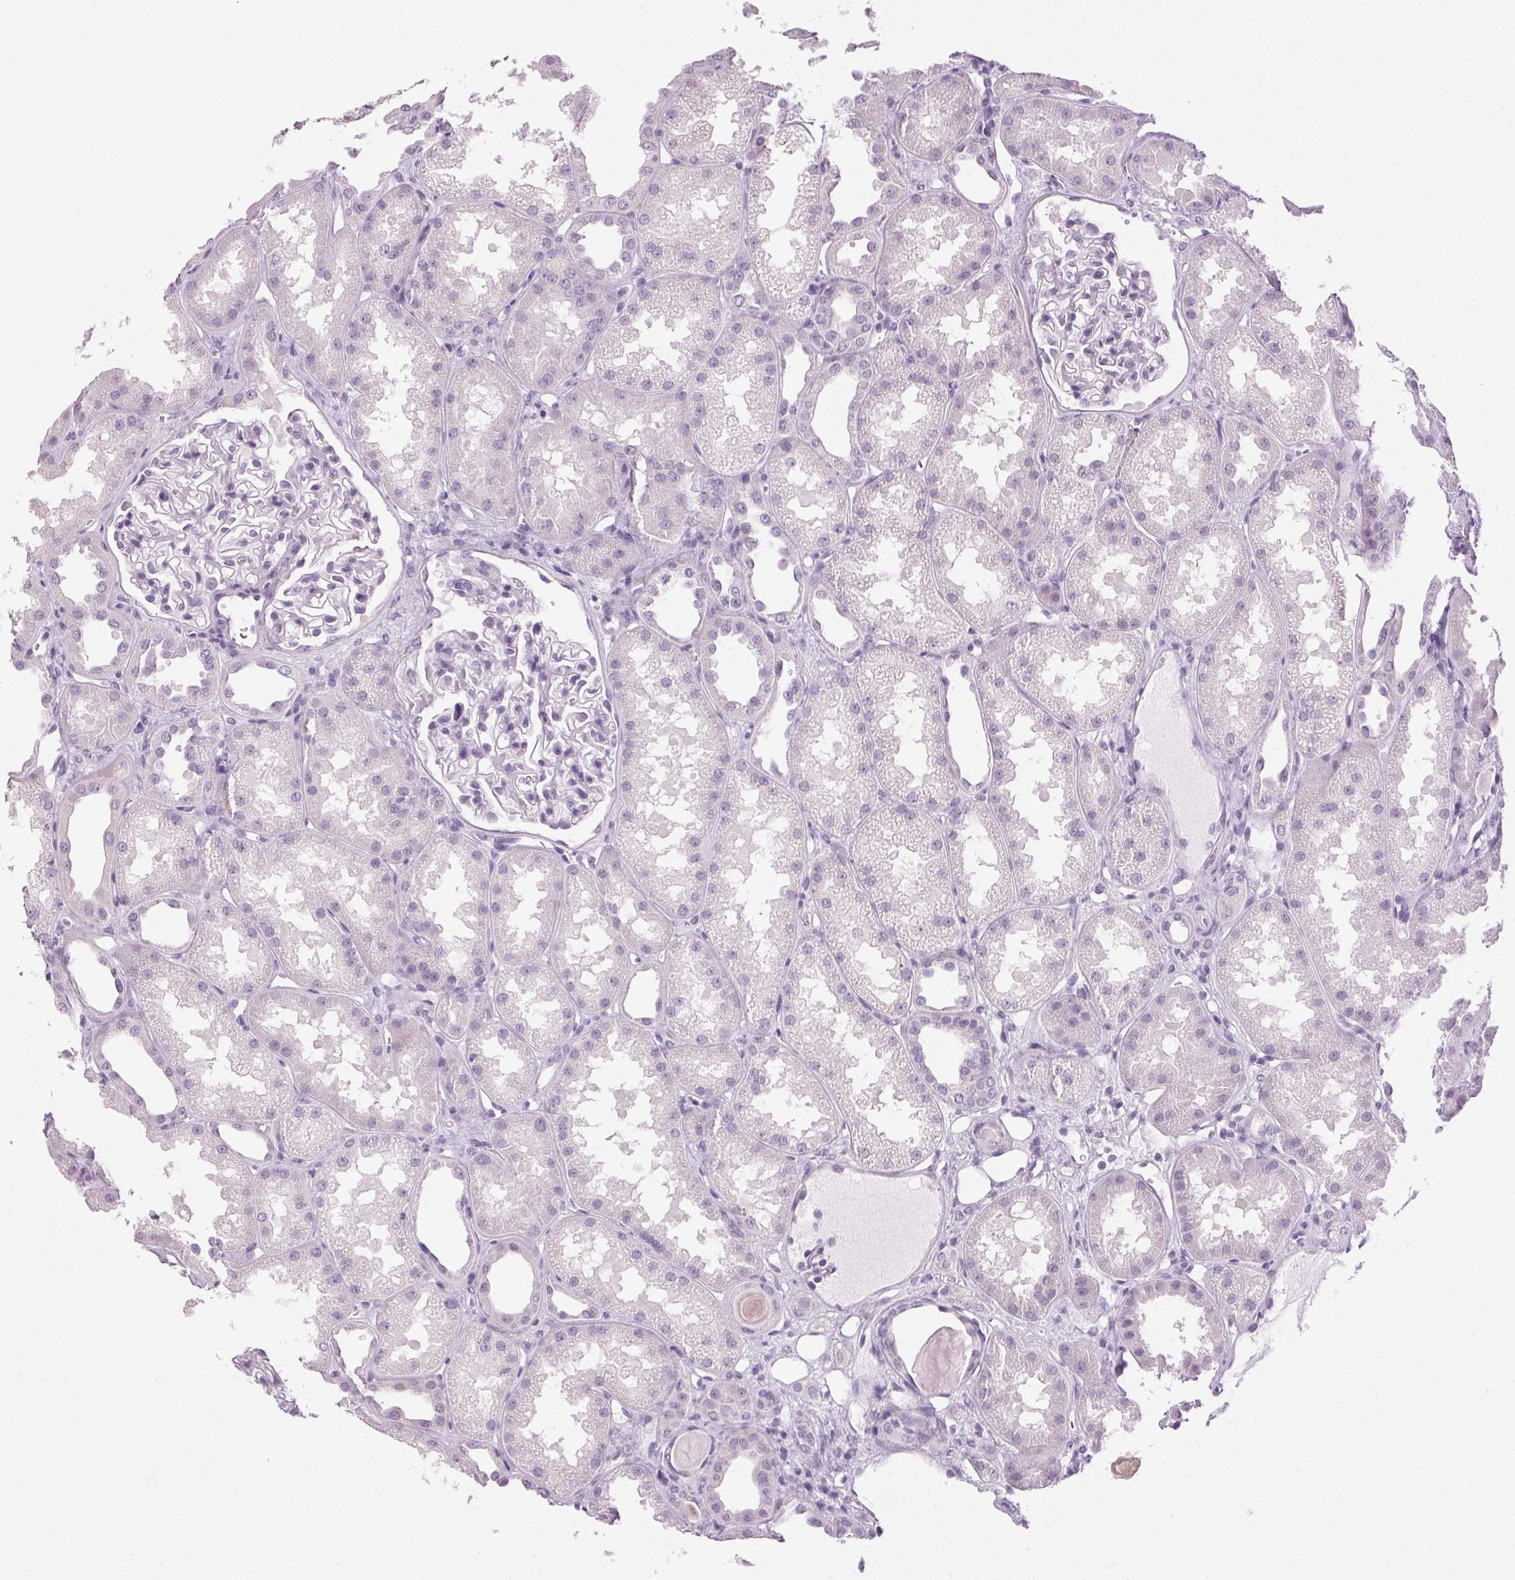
{"staining": {"intensity": "negative", "quantity": "none", "location": "none"}, "tissue": "kidney", "cell_type": "Cells in glomeruli", "image_type": "normal", "snomed": [{"axis": "morphology", "description": "Normal tissue, NOS"}, {"axis": "topography", "description": "Kidney"}], "caption": "Image shows no significant protein expression in cells in glomeruli of normal kidney.", "gene": "POMC", "patient": {"sex": "male", "age": 61}}